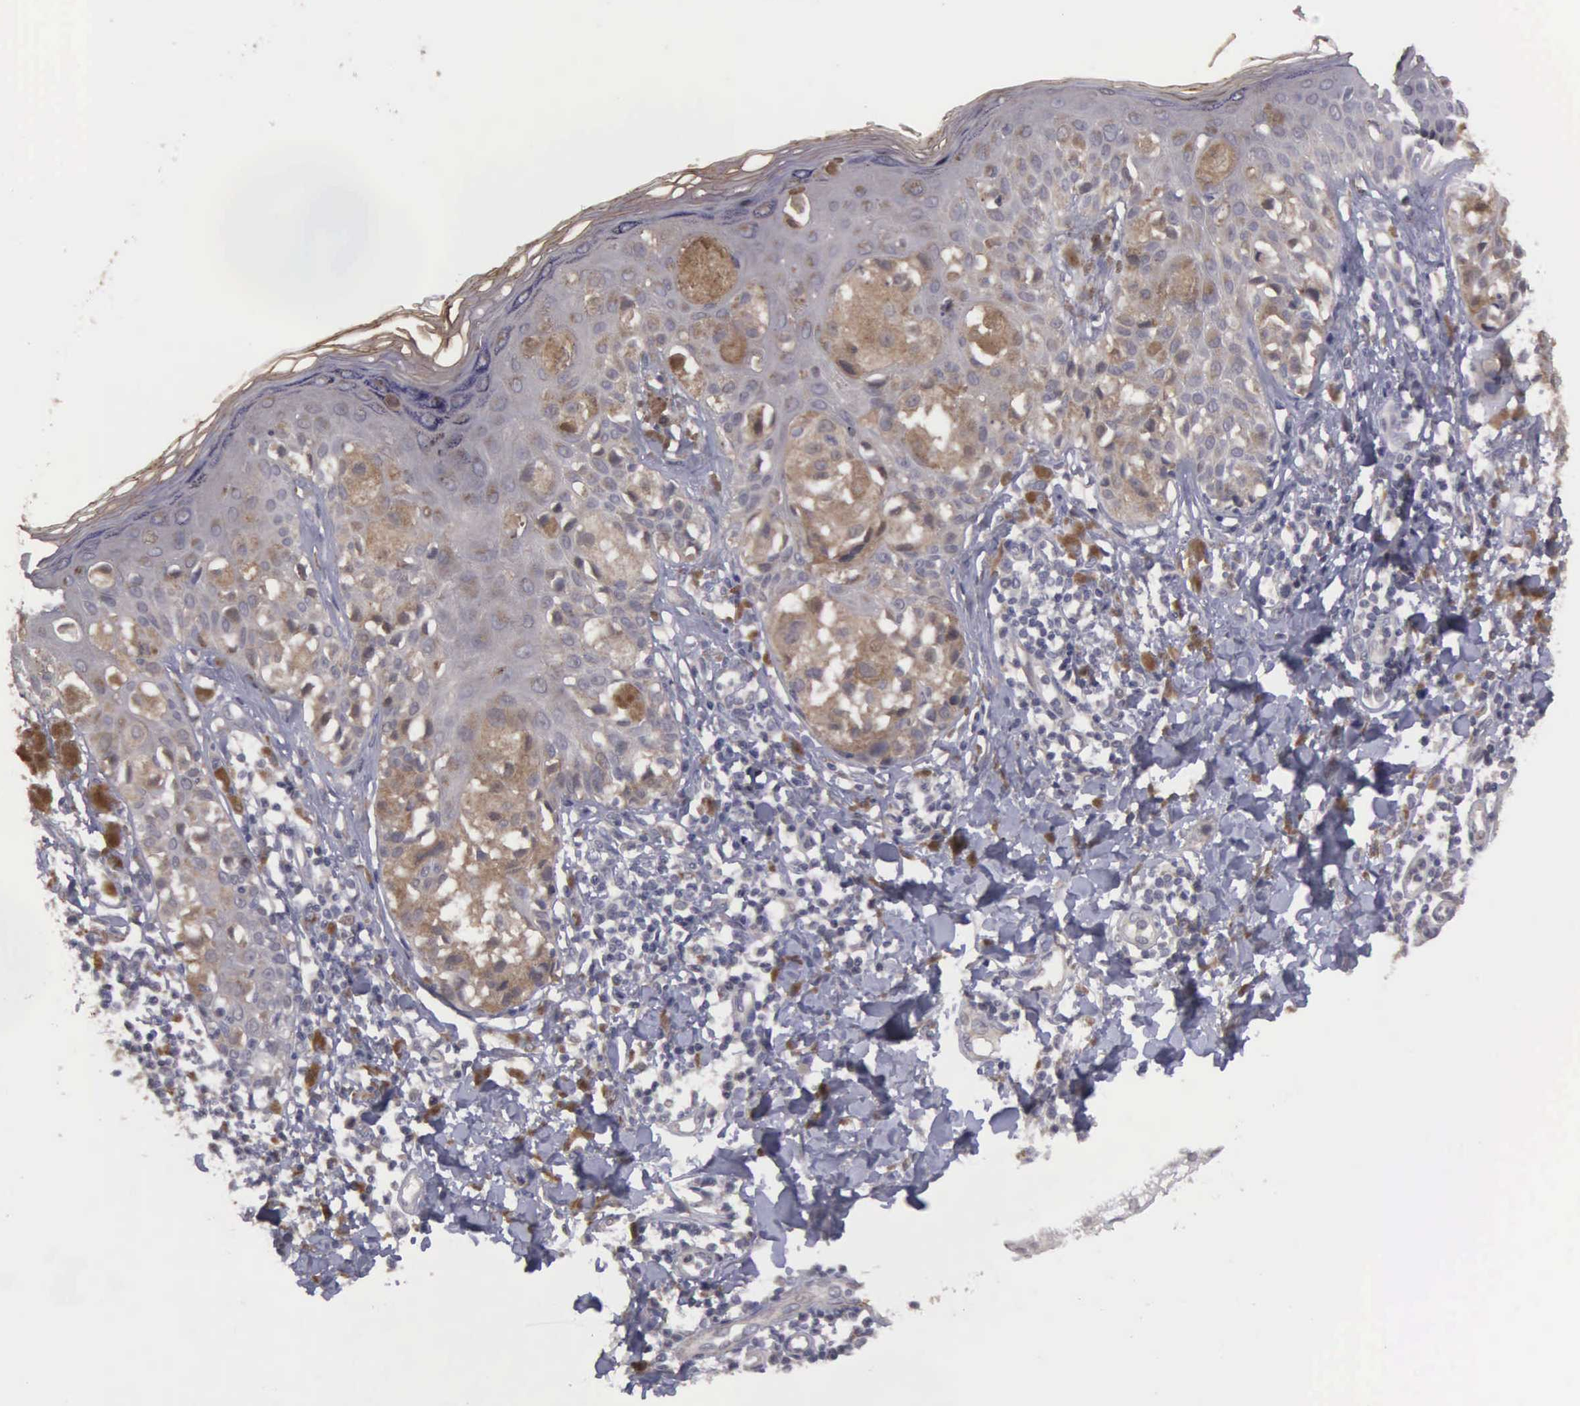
{"staining": {"intensity": "negative", "quantity": "none", "location": "none"}, "tissue": "melanoma", "cell_type": "Tumor cells", "image_type": "cancer", "snomed": [{"axis": "morphology", "description": "Malignant melanoma, NOS"}, {"axis": "topography", "description": "Skin"}], "caption": "Human melanoma stained for a protein using immunohistochemistry (IHC) reveals no positivity in tumor cells.", "gene": "RTL10", "patient": {"sex": "female", "age": 55}}